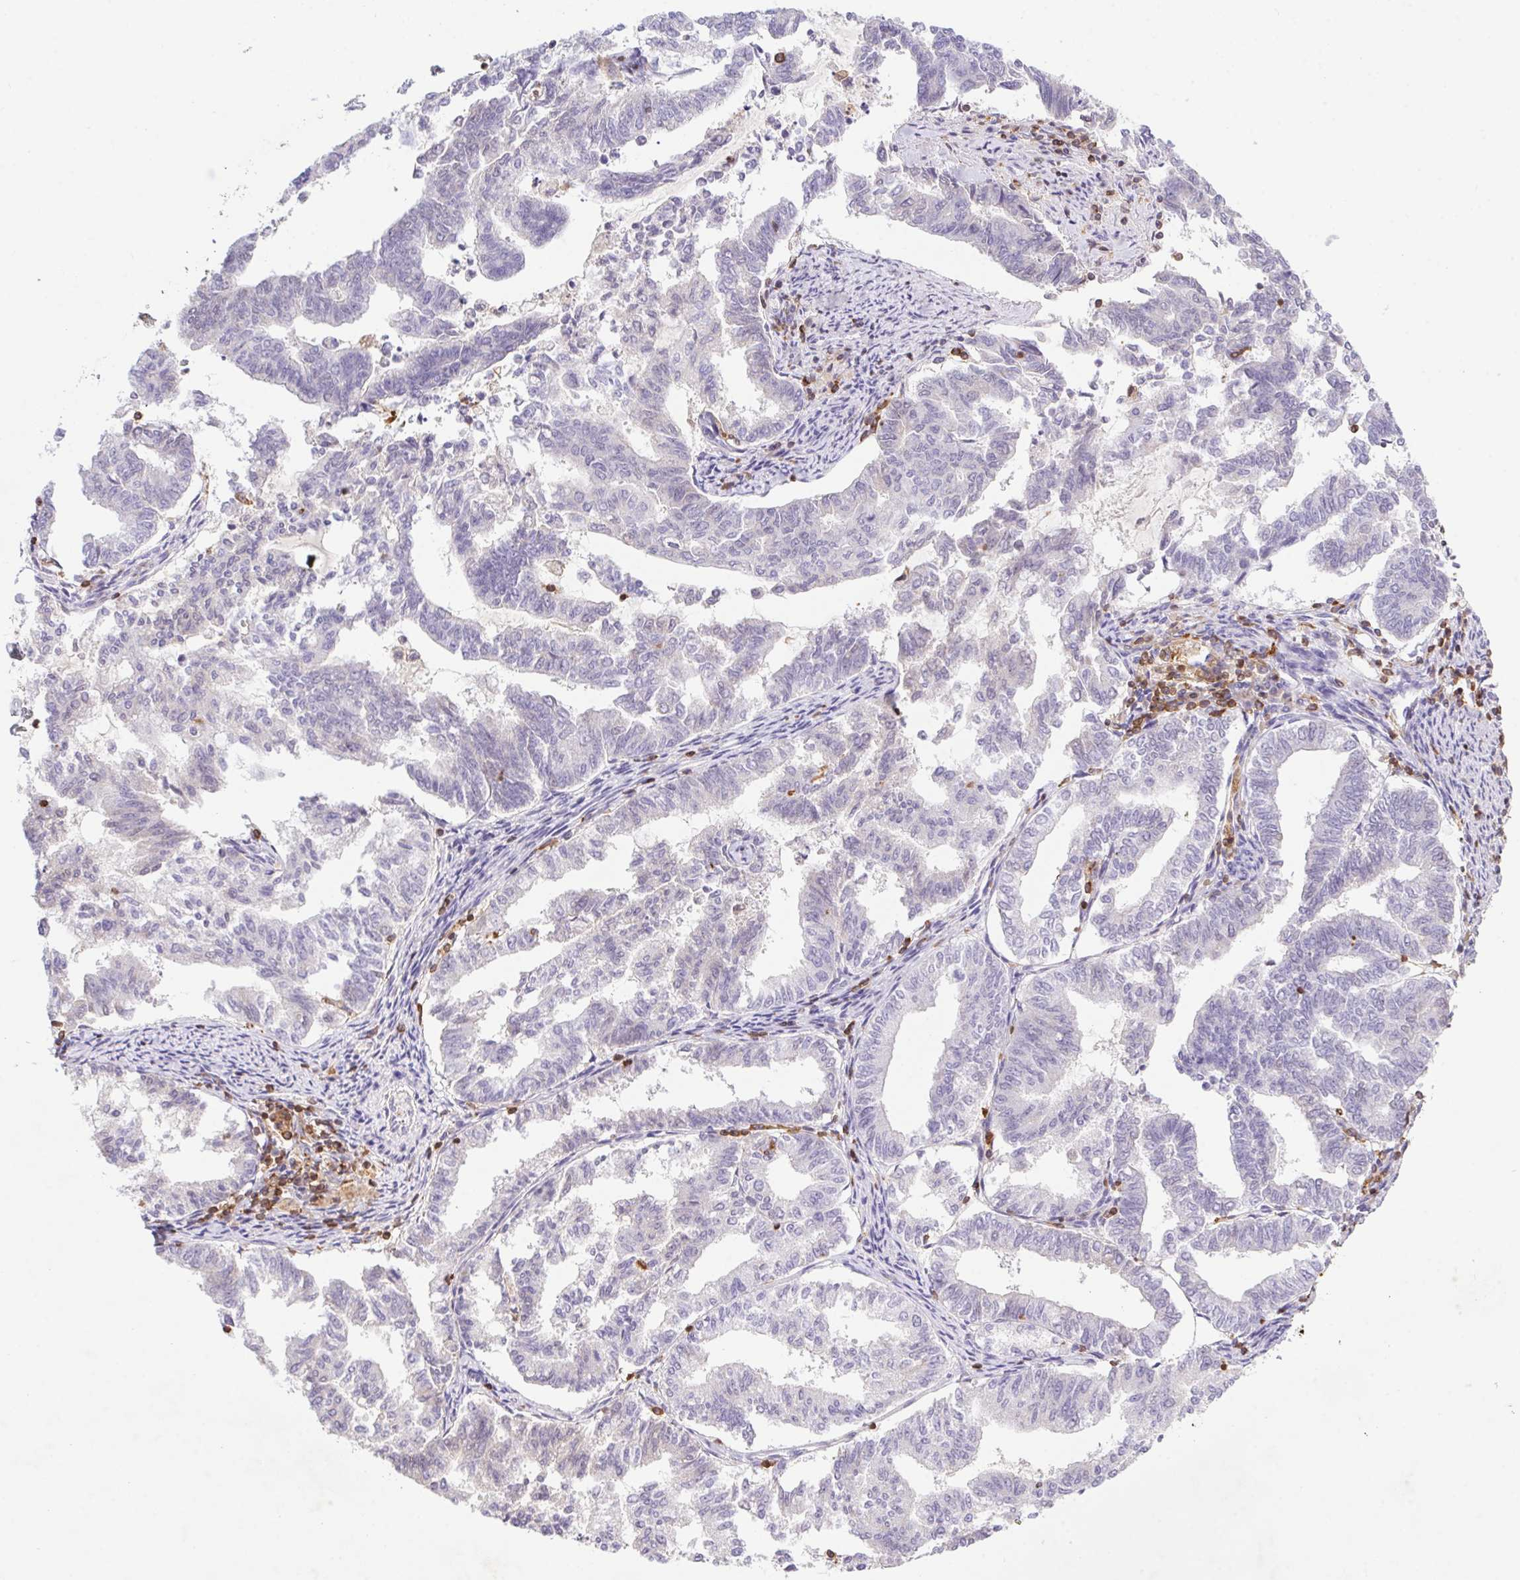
{"staining": {"intensity": "negative", "quantity": "none", "location": "none"}, "tissue": "endometrial cancer", "cell_type": "Tumor cells", "image_type": "cancer", "snomed": [{"axis": "morphology", "description": "Adenocarcinoma, NOS"}, {"axis": "topography", "description": "Endometrium"}], "caption": "IHC micrograph of neoplastic tissue: human endometrial cancer (adenocarcinoma) stained with DAB (3,3'-diaminobenzidine) shows no significant protein staining in tumor cells.", "gene": "APBB1IP", "patient": {"sex": "female", "age": 79}}